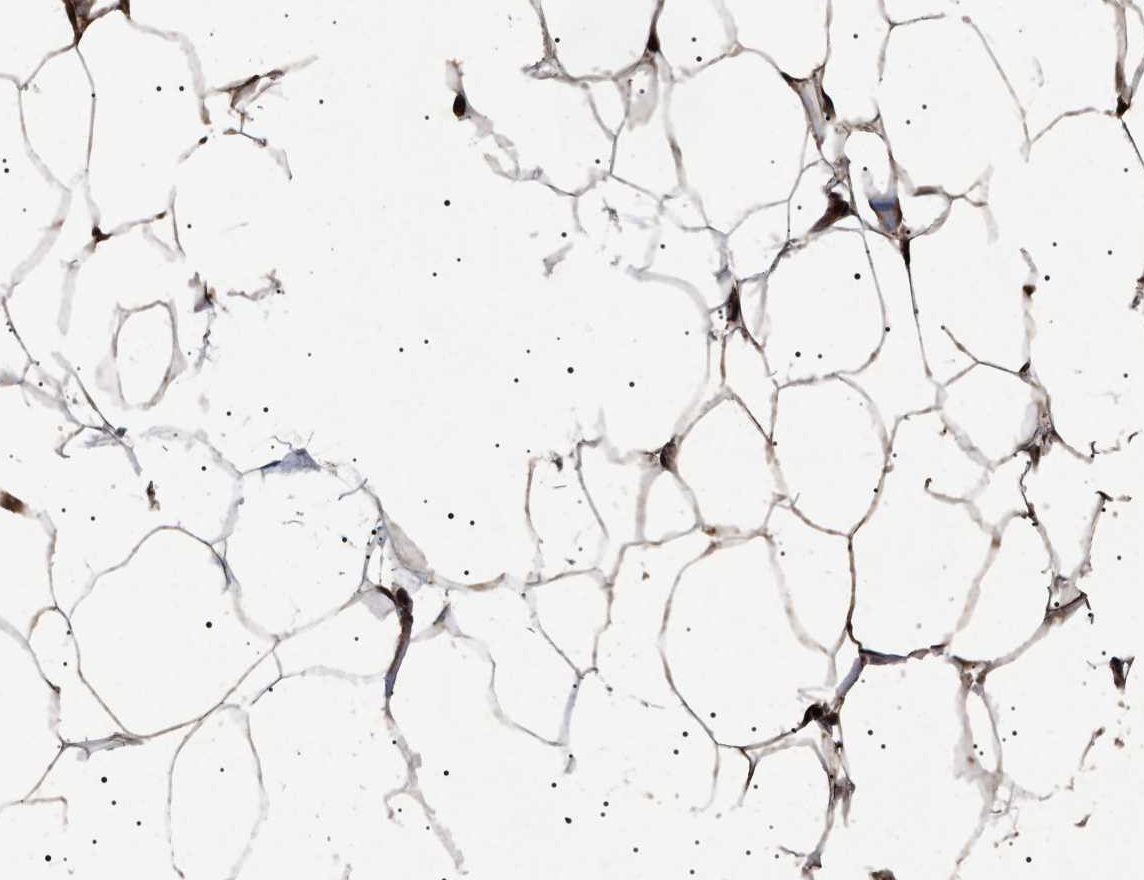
{"staining": {"intensity": "moderate", "quantity": ">75%", "location": "cytoplasmic/membranous"}, "tissue": "adipose tissue", "cell_type": "Adipocytes", "image_type": "normal", "snomed": [{"axis": "morphology", "description": "Normal tissue, NOS"}, {"axis": "topography", "description": "Breast"}, {"axis": "topography", "description": "Adipose tissue"}], "caption": "Adipose tissue stained for a protein (brown) demonstrates moderate cytoplasmic/membranous positive positivity in about >75% of adipocytes.", "gene": "KIF21A", "patient": {"sex": "female", "age": 25}}